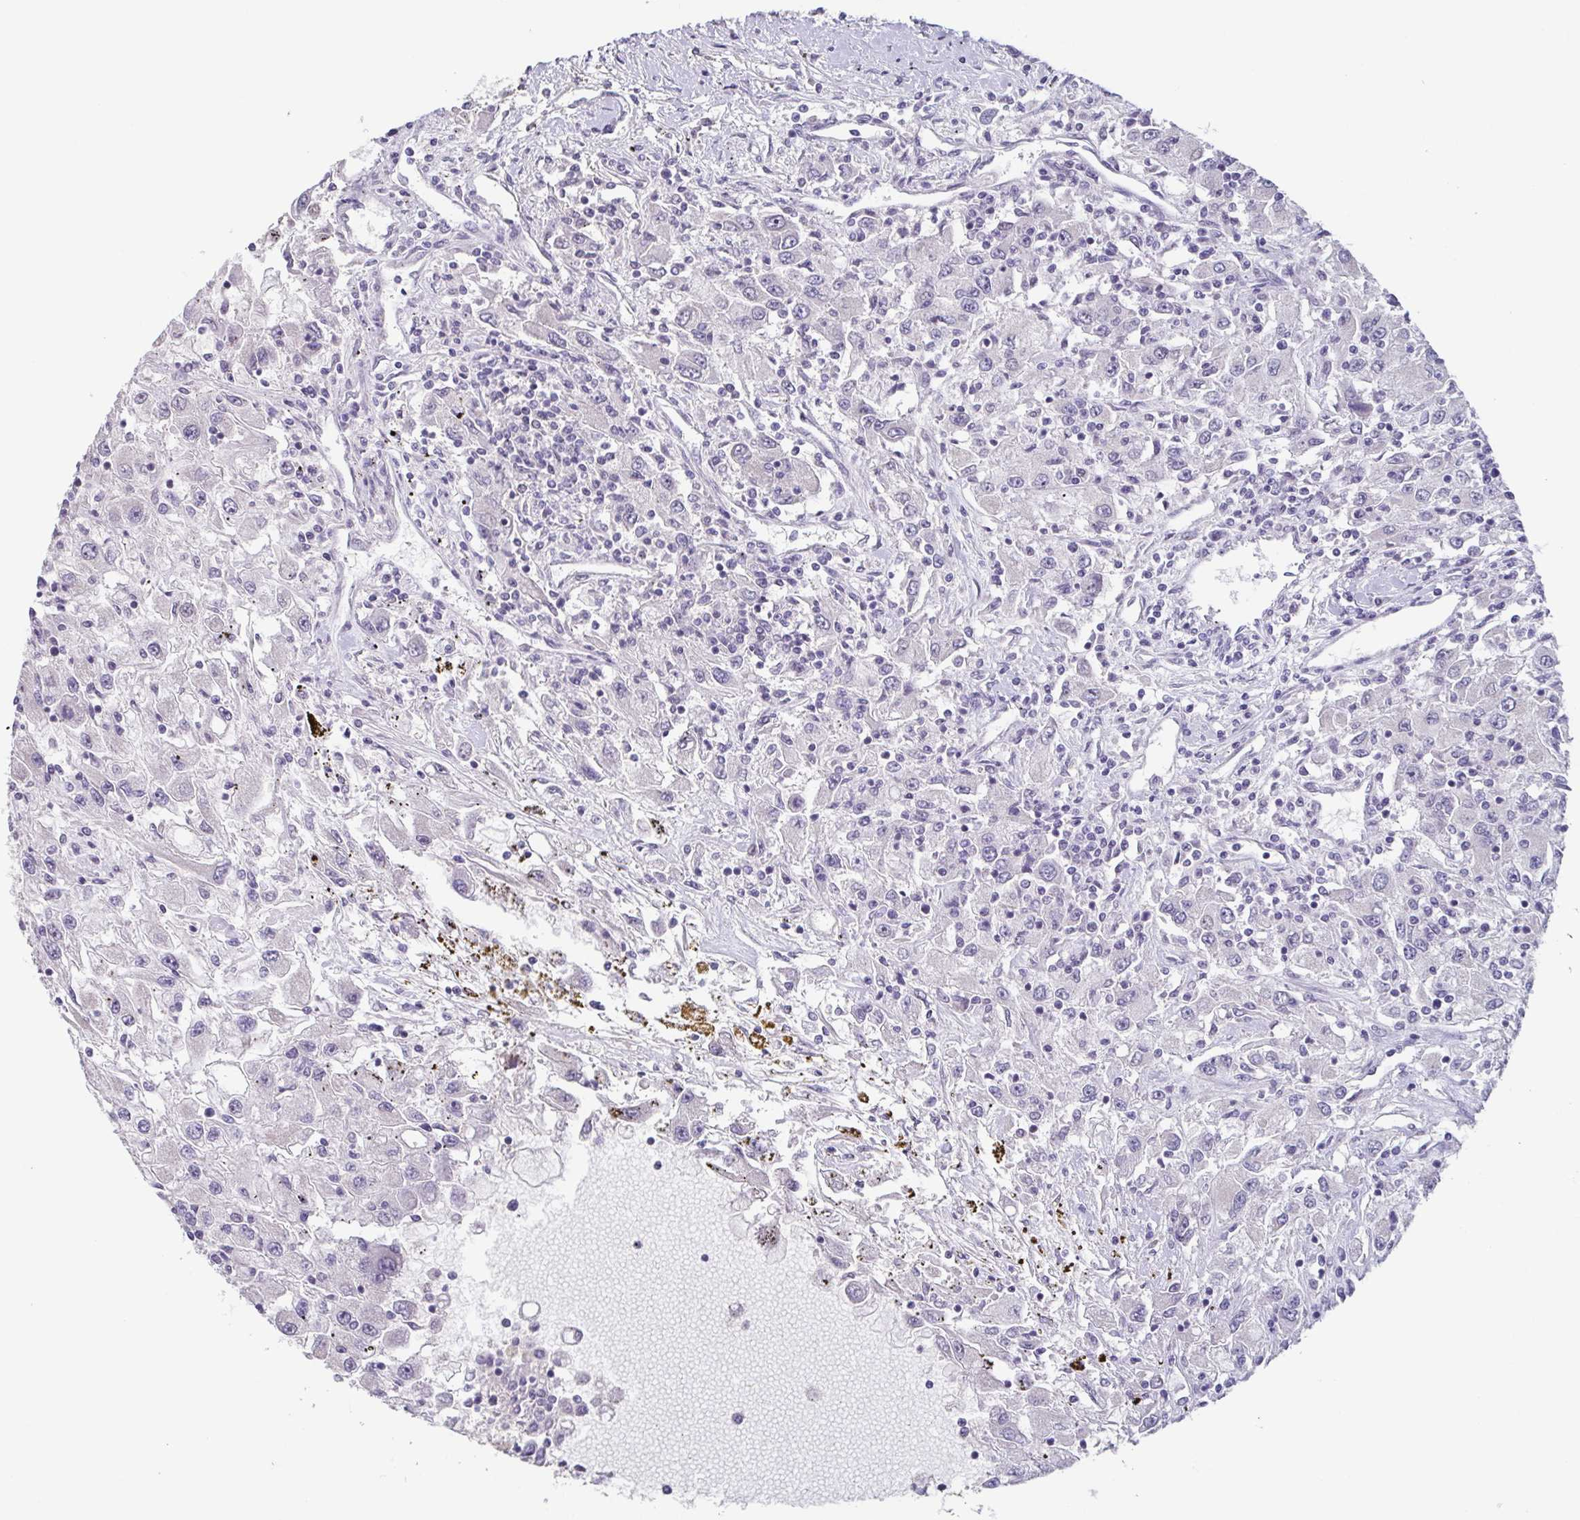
{"staining": {"intensity": "negative", "quantity": "none", "location": "none"}, "tissue": "renal cancer", "cell_type": "Tumor cells", "image_type": "cancer", "snomed": [{"axis": "morphology", "description": "Adenocarcinoma, NOS"}, {"axis": "topography", "description": "Kidney"}], "caption": "Adenocarcinoma (renal) was stained to show a protein in brown. There is no significant expression in tumor cells.", "gene": "GHRL", "patient": {"sex": "female", "age": 67}}